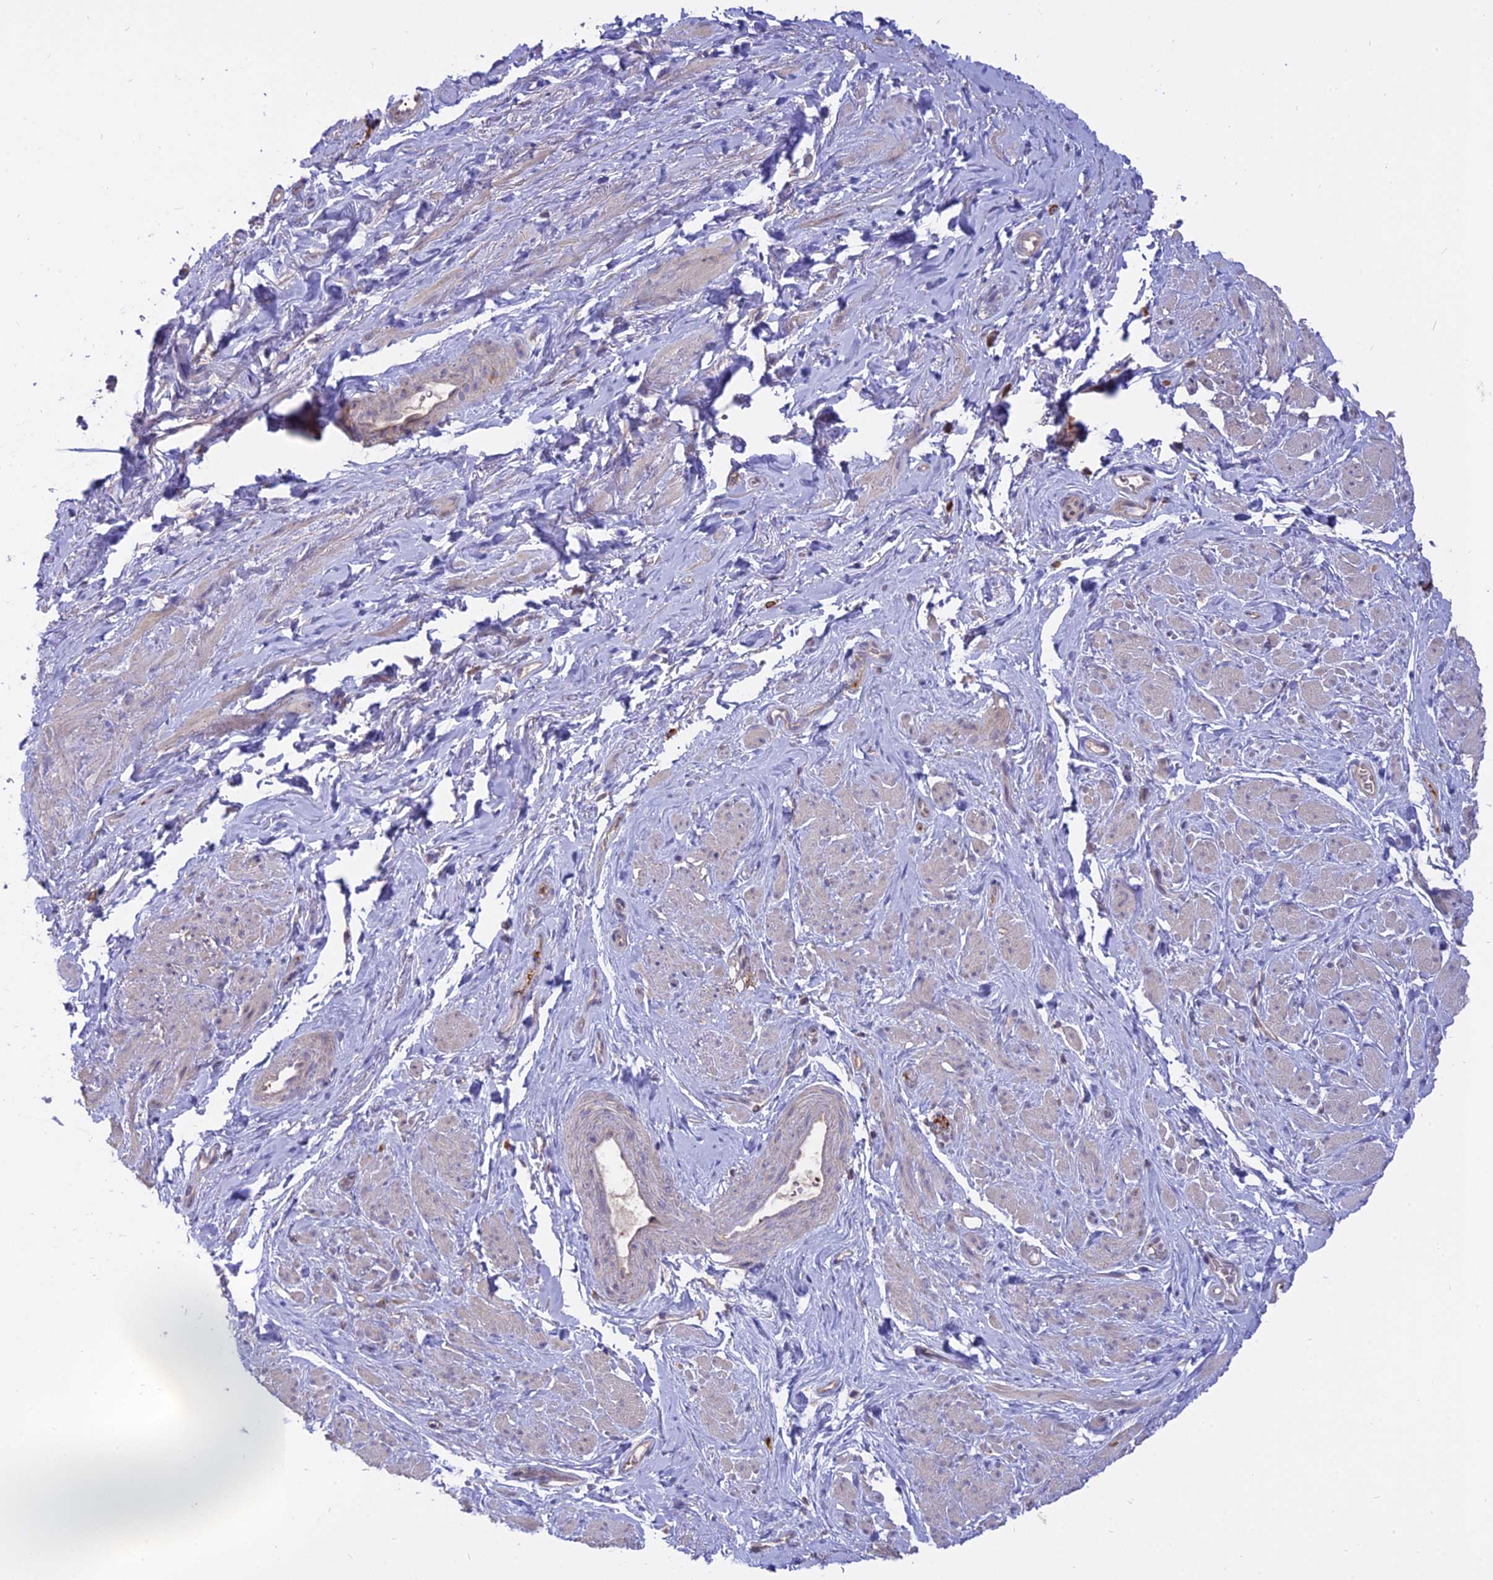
{"staining": {"intensity": "negative", "quantity": "none", "location": "none"}, "tissue": "smooth muscle", "cell_type": "Smooth muscle cells", "image_type": "normal", "snomed": [{"axis": "morphology", "description": "Normal tissue, NOS"}, {"axis": "topography", "description": "Smooth muscle"}, {"axis": "topography", "description": "Peripheral nerve tissue"}], "caption": "Image shows no protein positivity in smooth muscle cells of benign smooth muscle.", "gene": "IL21R", "patient": {"sex": "male", "age": 69}}